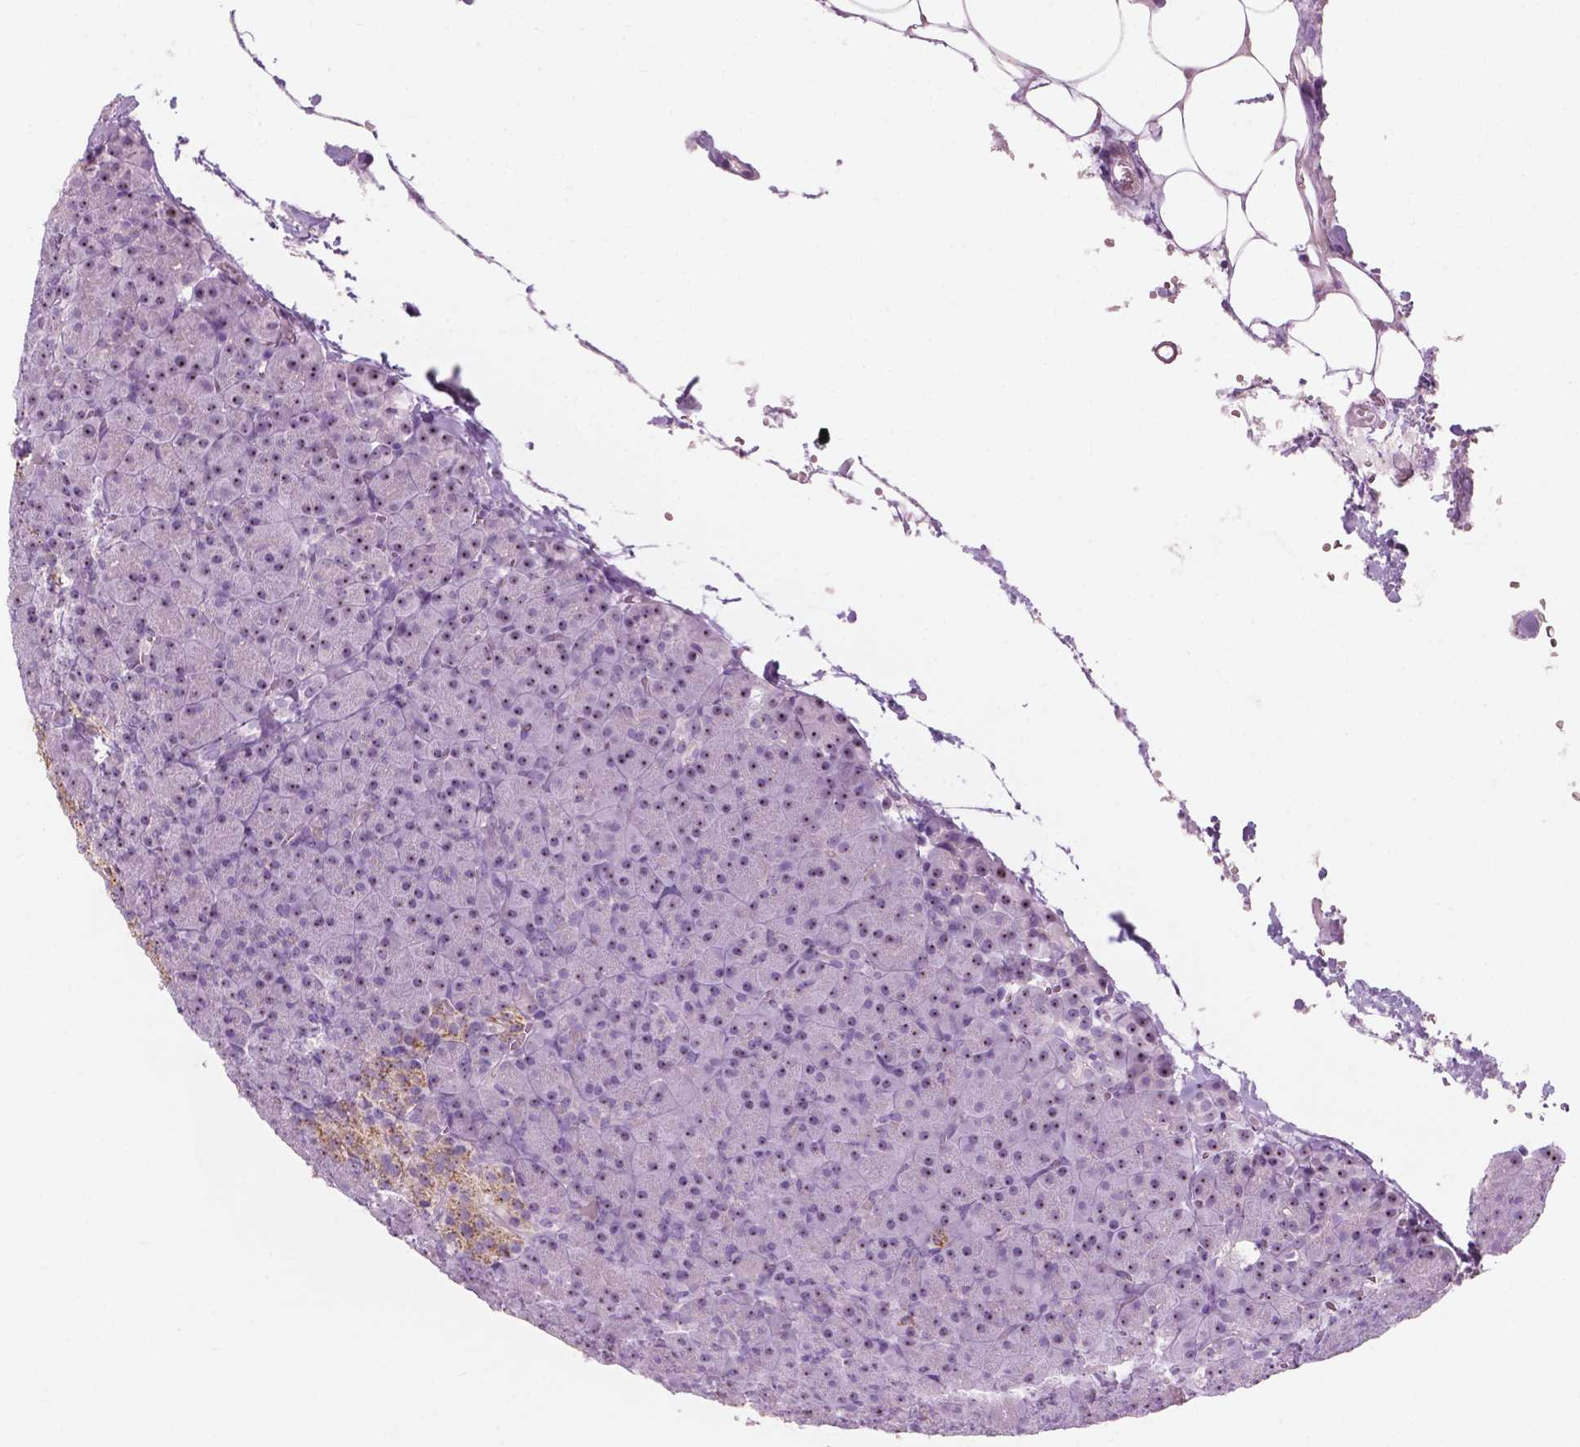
{"staining": {"intensity": "moderate", "quantity": "25%-75%", "location": "nuclear"}, "tissue": "pancreas", "cell_type": "Exocrine glandular cells", "image_type": "normal", "snomed": [{"axis": "morphology", "description": "Normal tissue, NOS"}, {"axis": "topography", "description": "Pancreas"}], "caption": "Moderate nuclear positivity for a protein is appreciated in approximately 25%-75% of exocrine glandular cells of unremarkable pancreas using immunohistochemistry.", "gene": "ZNF853", "patient": {"sex": "female", "age": 74}}